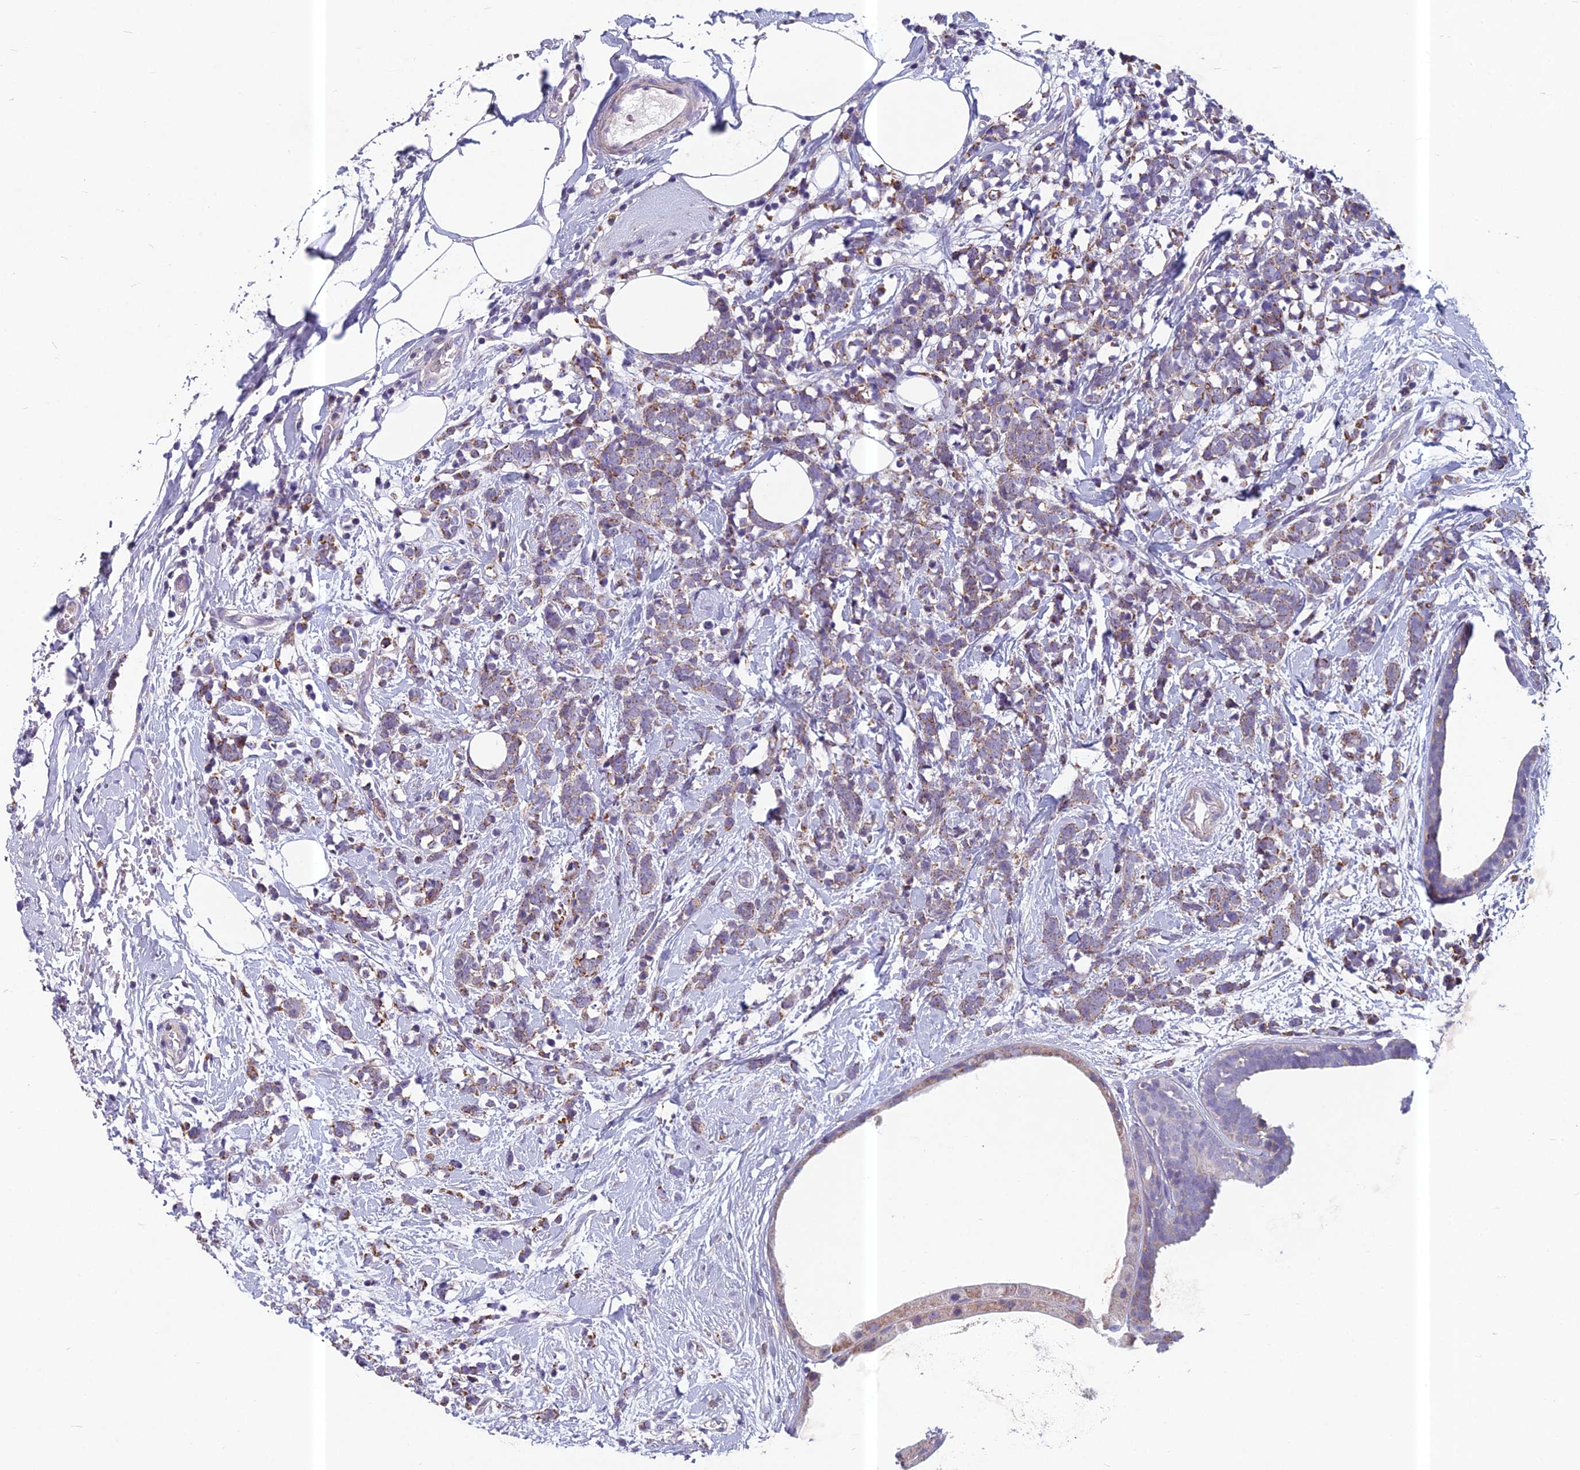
{"staining": {"intensity": "moderate", "quantity": "25%-75%", "location": "cytoplasmic/membranous"}, "tissue": "breast cancer", "cell_type": "Tumor cells", "image_type": "cancer", "snomed": [{"axis": "morphology", "description": "Lobular carcinoma"}, {"axis": "topography", "description": "Breast"}], "caption": "IHC of breast lobular carcinoma exhibits medium levels of moderate cytoplasmic/membranous staining in approximately 25%-75% of tumor cells.", "gene": "ENSG00000188897", "patient": {"sex": "female", "age": 58}}